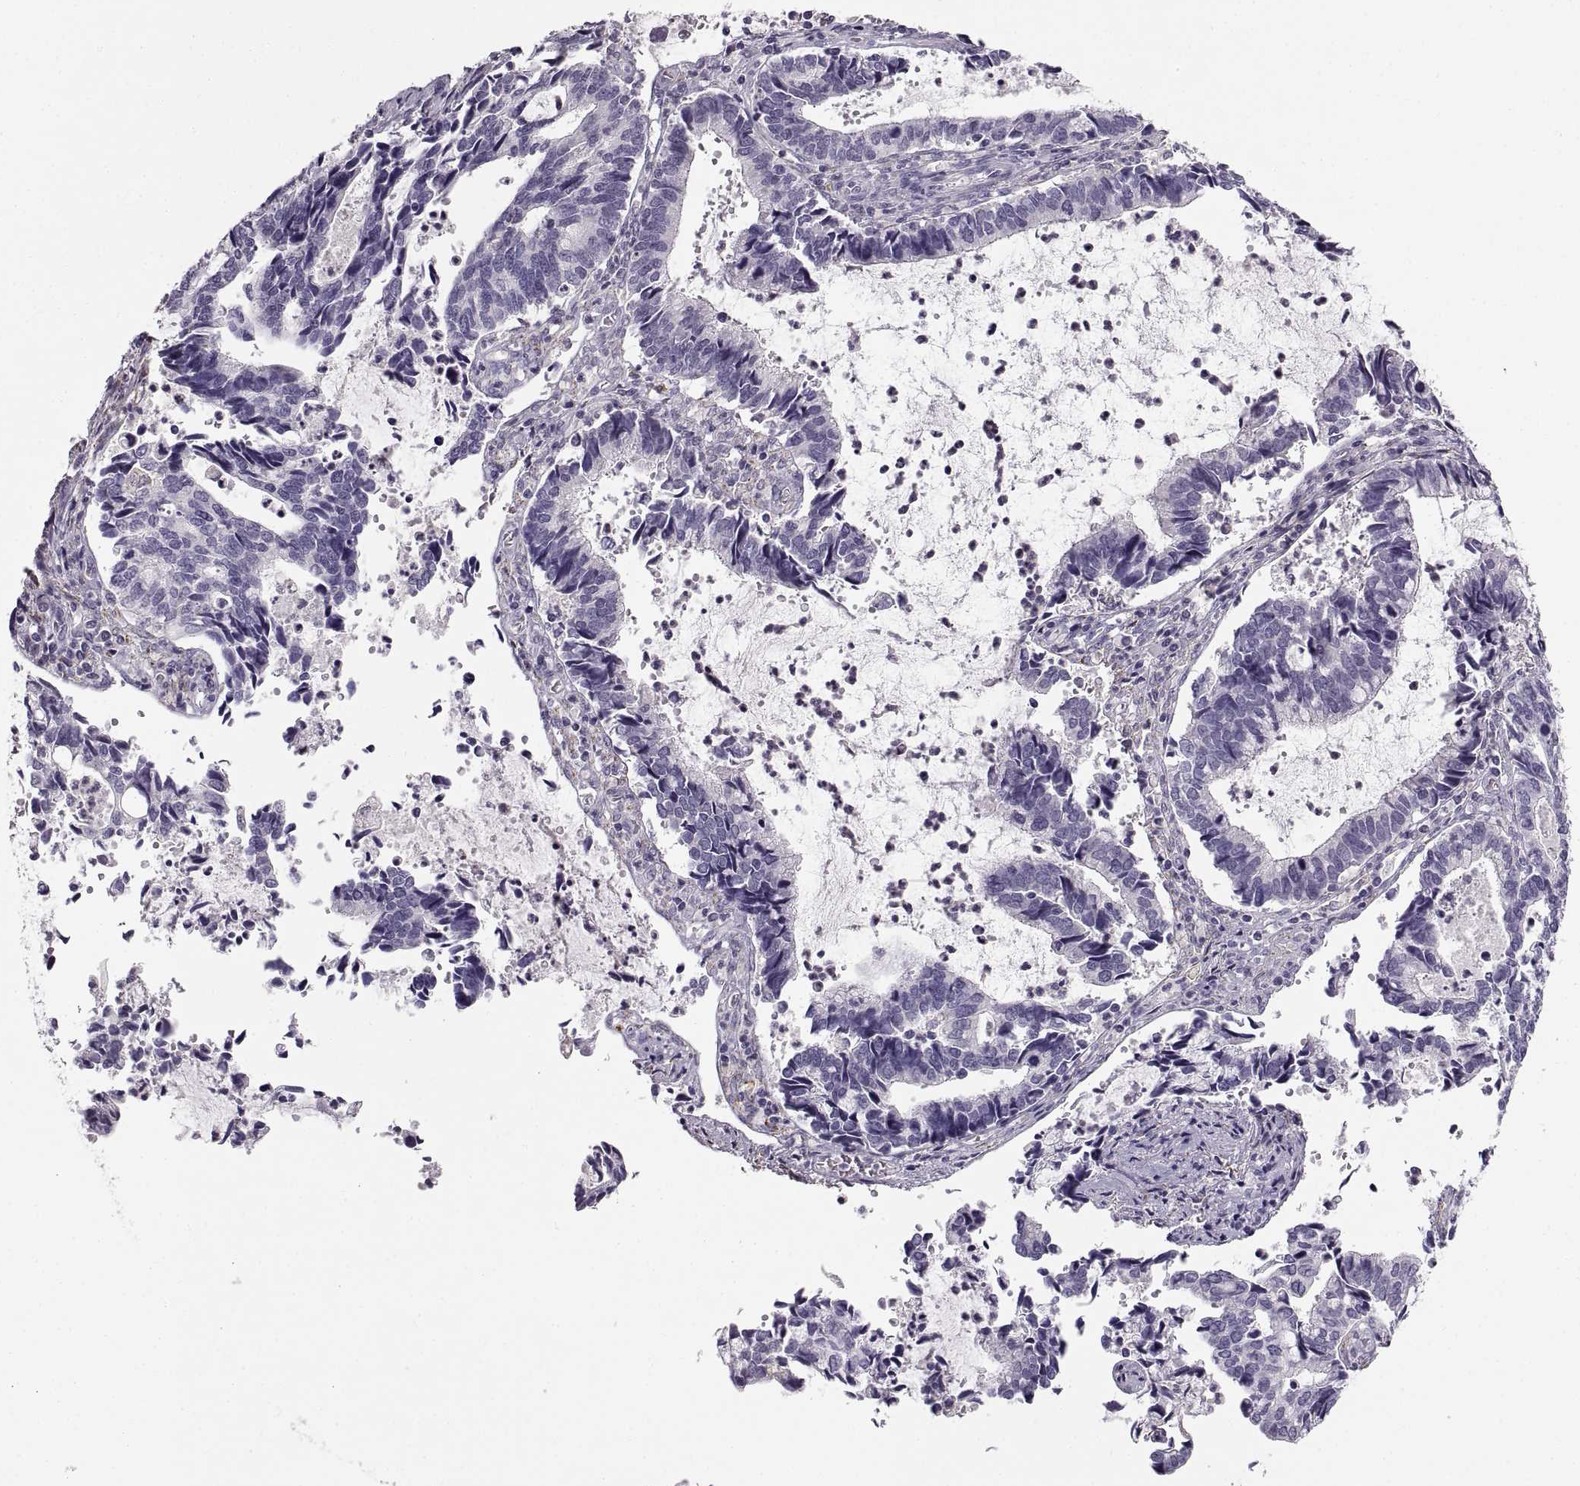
{"staining": {"intensity": "negative", "quantity": "none", "location": "none"}, "tissue": "cervical cancer", "cell_type": "Tumor cells", "image_type": "cancer", "snomed": [{"axis": "morphology", "description": "Adenocarcinoma, NOS"}, {"axis": "topography", "description": "Cervix"}], "caption": "Adenocarcinoma (cervical) was stained to show a protein in brown. There is no significant expression in tumor cells.", "gene": "COL9A3", "patient": {"sex": "female", "age": 42}}